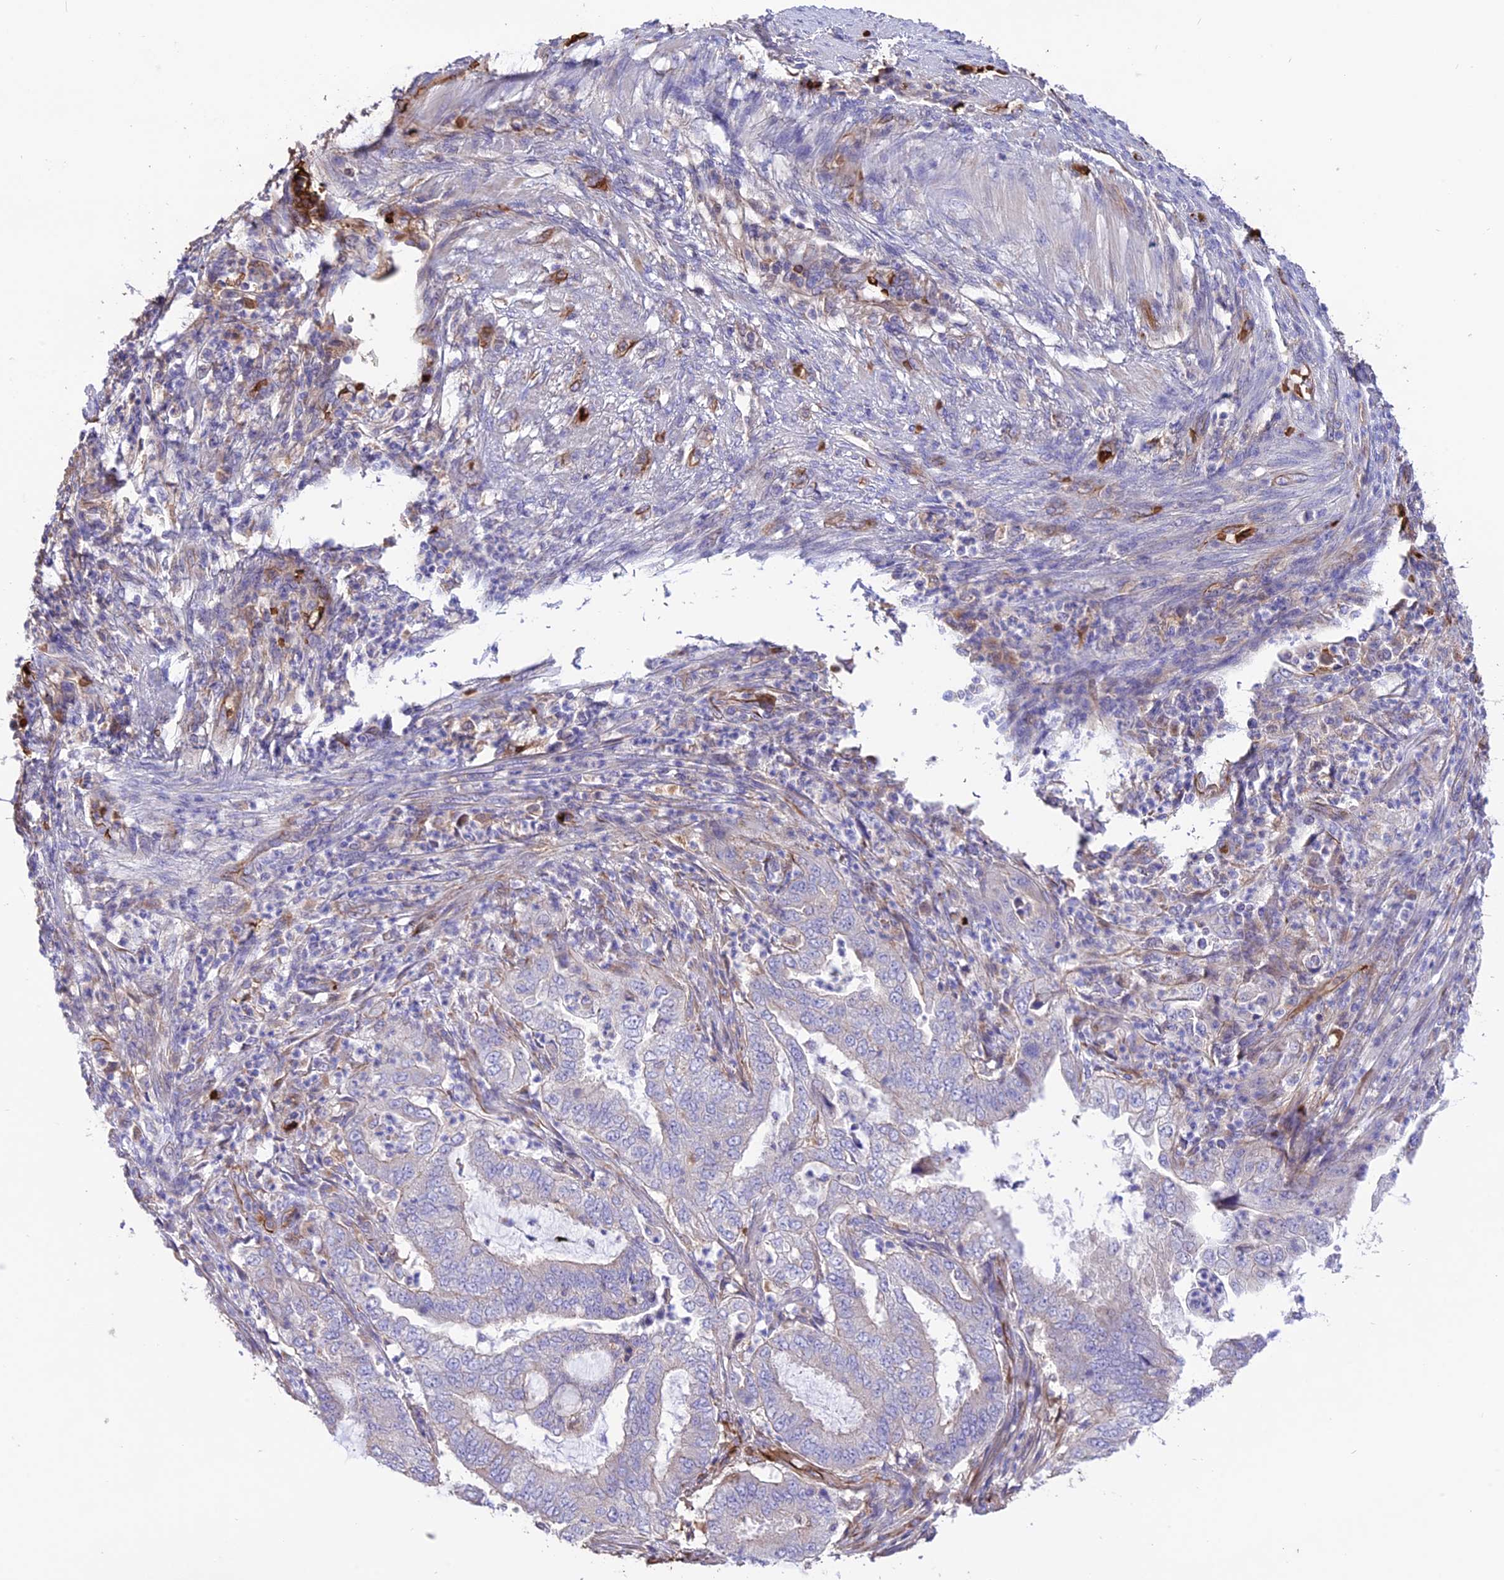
{"staining": {"intensity": "negative", "quantity": "none", "location": "none"}, "tissue": "endometrial cancer", "cell_type": "Tumor cells", "image_type": "cancer", "snomed": [{"axis": "morphology", "description": "Adenocarcinoma, NOS"}, {"axis": "topography", "description": "Endometrium"}], "caption": "A histopathology image of human endometrial cancer is negative for staining in tumor cells. (DAB immunohistochemistry (IHC) visualized using brightfield microscopy, high magnification).", "gene": "TTC4", "patient": {"sex": "female", "age": 51}}